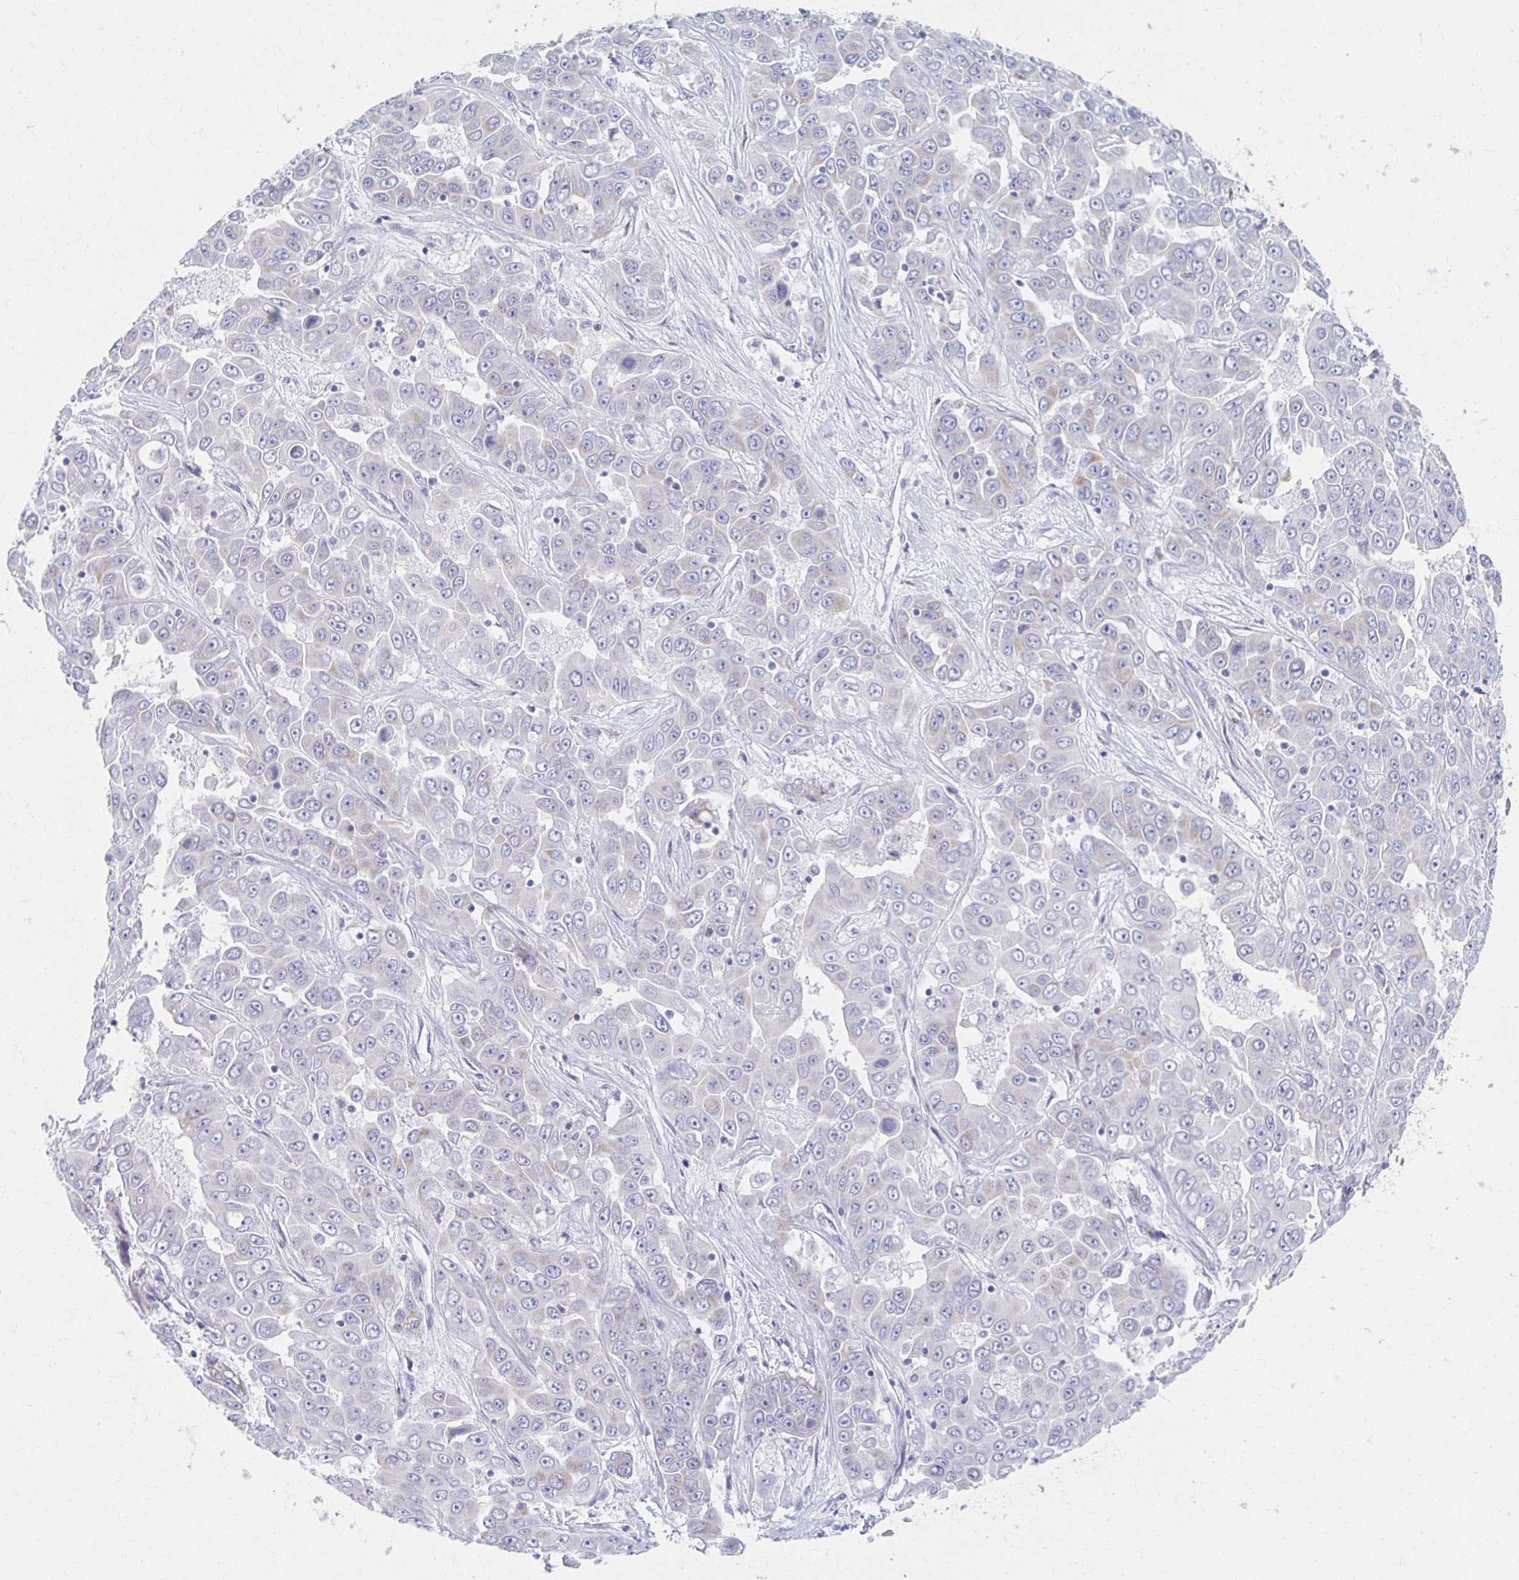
{"staining": {"intensity": "weak", "quantity": "<25%", "location": "cytoplasmic/membranous"}, "tissue": "liver cancer", "cell_type": "Tumor cells", "image_type": "cancer", "snomed": [{"axis": "morphology", "description": "Cholangiocarcinoma"}, {"axis": "topography", "description": "Liver"}], "caption": "Image shows no protein expression in tumor cells of cholangiocarcinoma (liver) tissue.", "gene": "TEX44", "patient": {"sex": "female", "age": 52}}